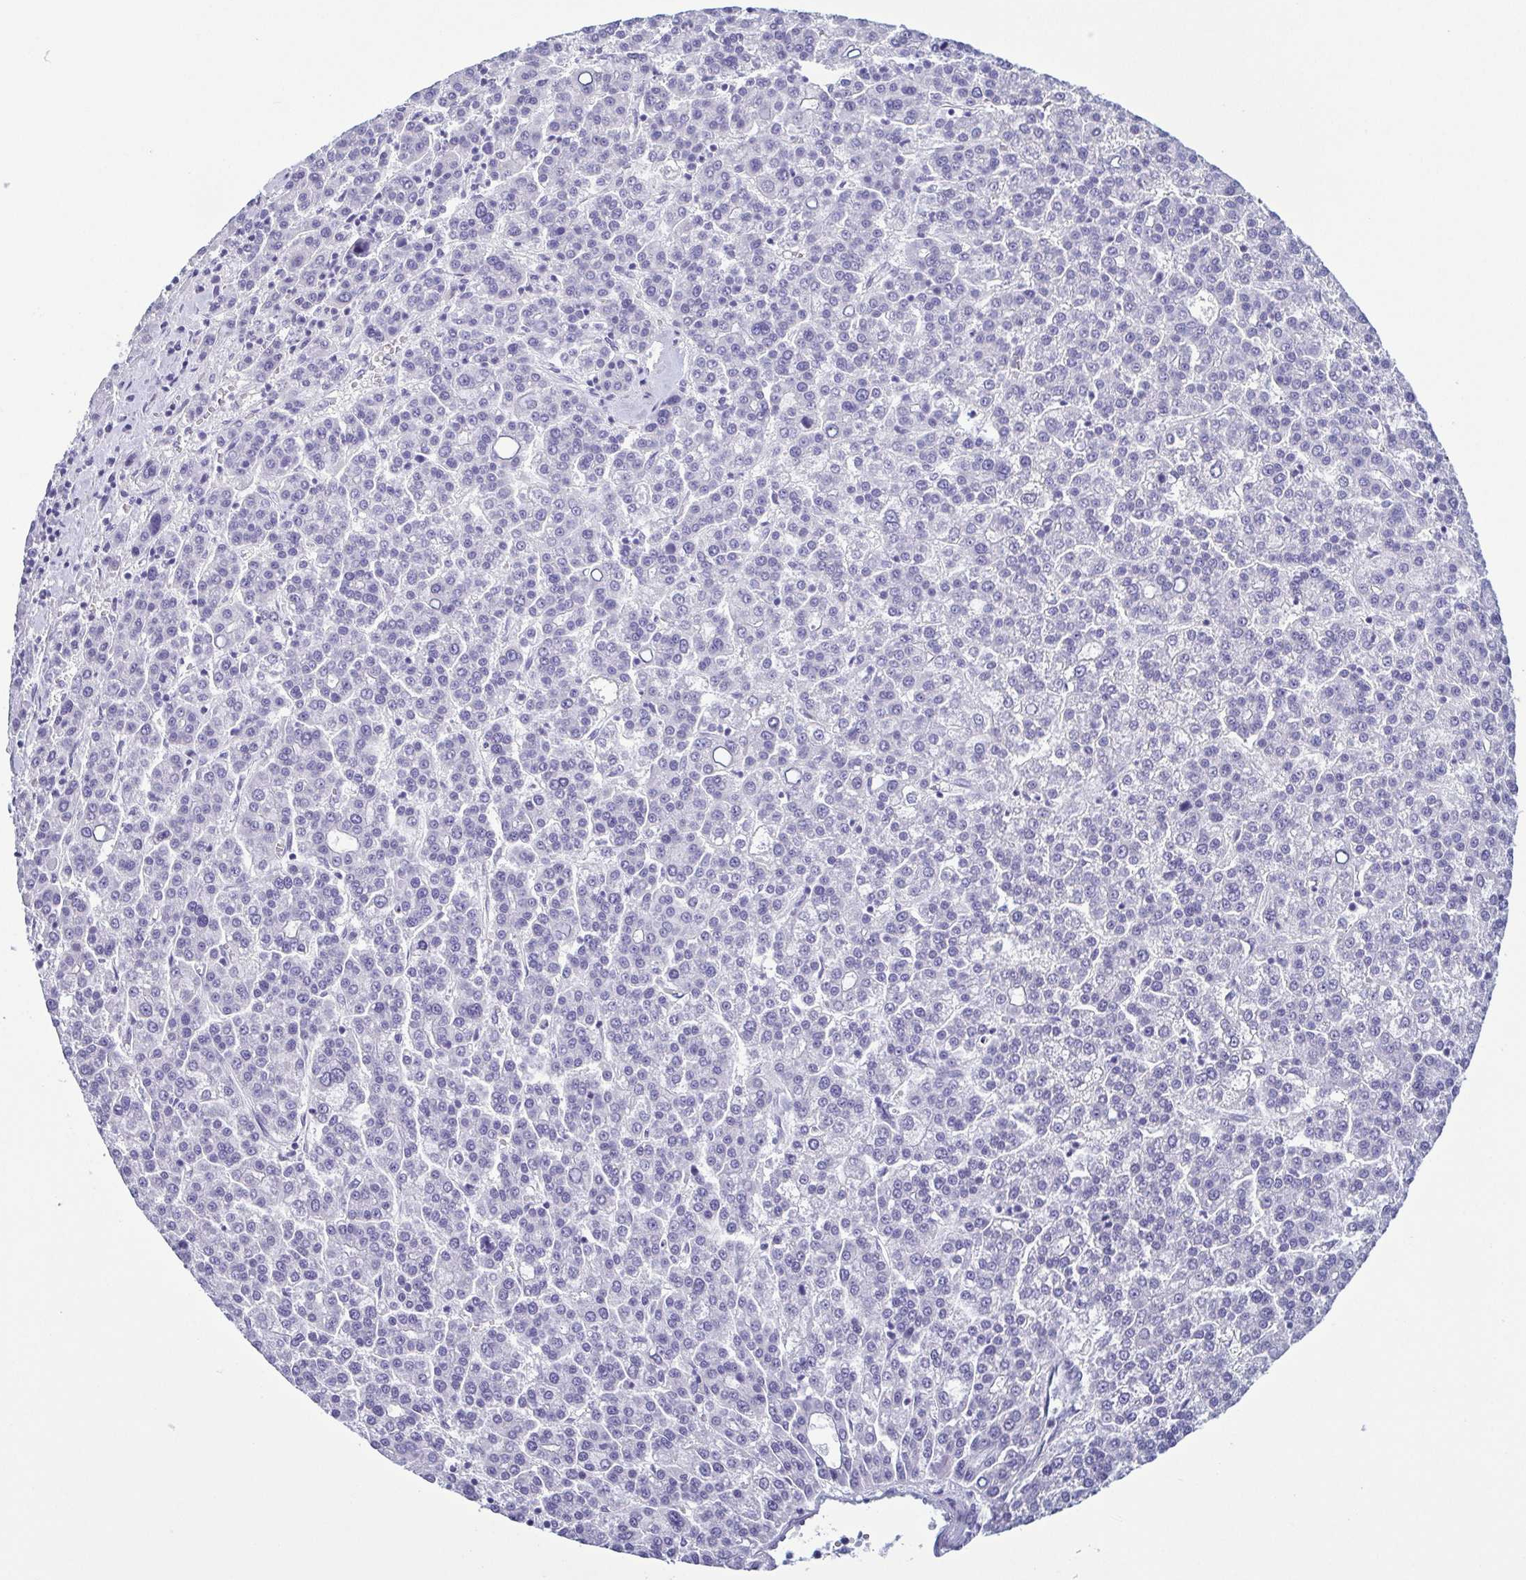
{"staining": {"intensity": "negative", "quantity": "none", "location": "none"}, "tissue": "liver cancer", "cell_type": "Tumor cells", "image_type": "cancer", "snomed": [{"axis": "morphology", "description": "Carcinoma, Hepatocellular, NOS"}, {"axis": "topography", "description": "Liver"}], "caption": "The image displays no significant expression in tumor cells of liver hepatocellular carcinoma. Brightfield microscopy of immunohistochemistry stained with DAB (3,3'-diaminobenzidine) (brown) and hematoxylin (blue), captured at high magnification.", "gene": "KRT10", "patient": {"sex": "female", "age": 58}}